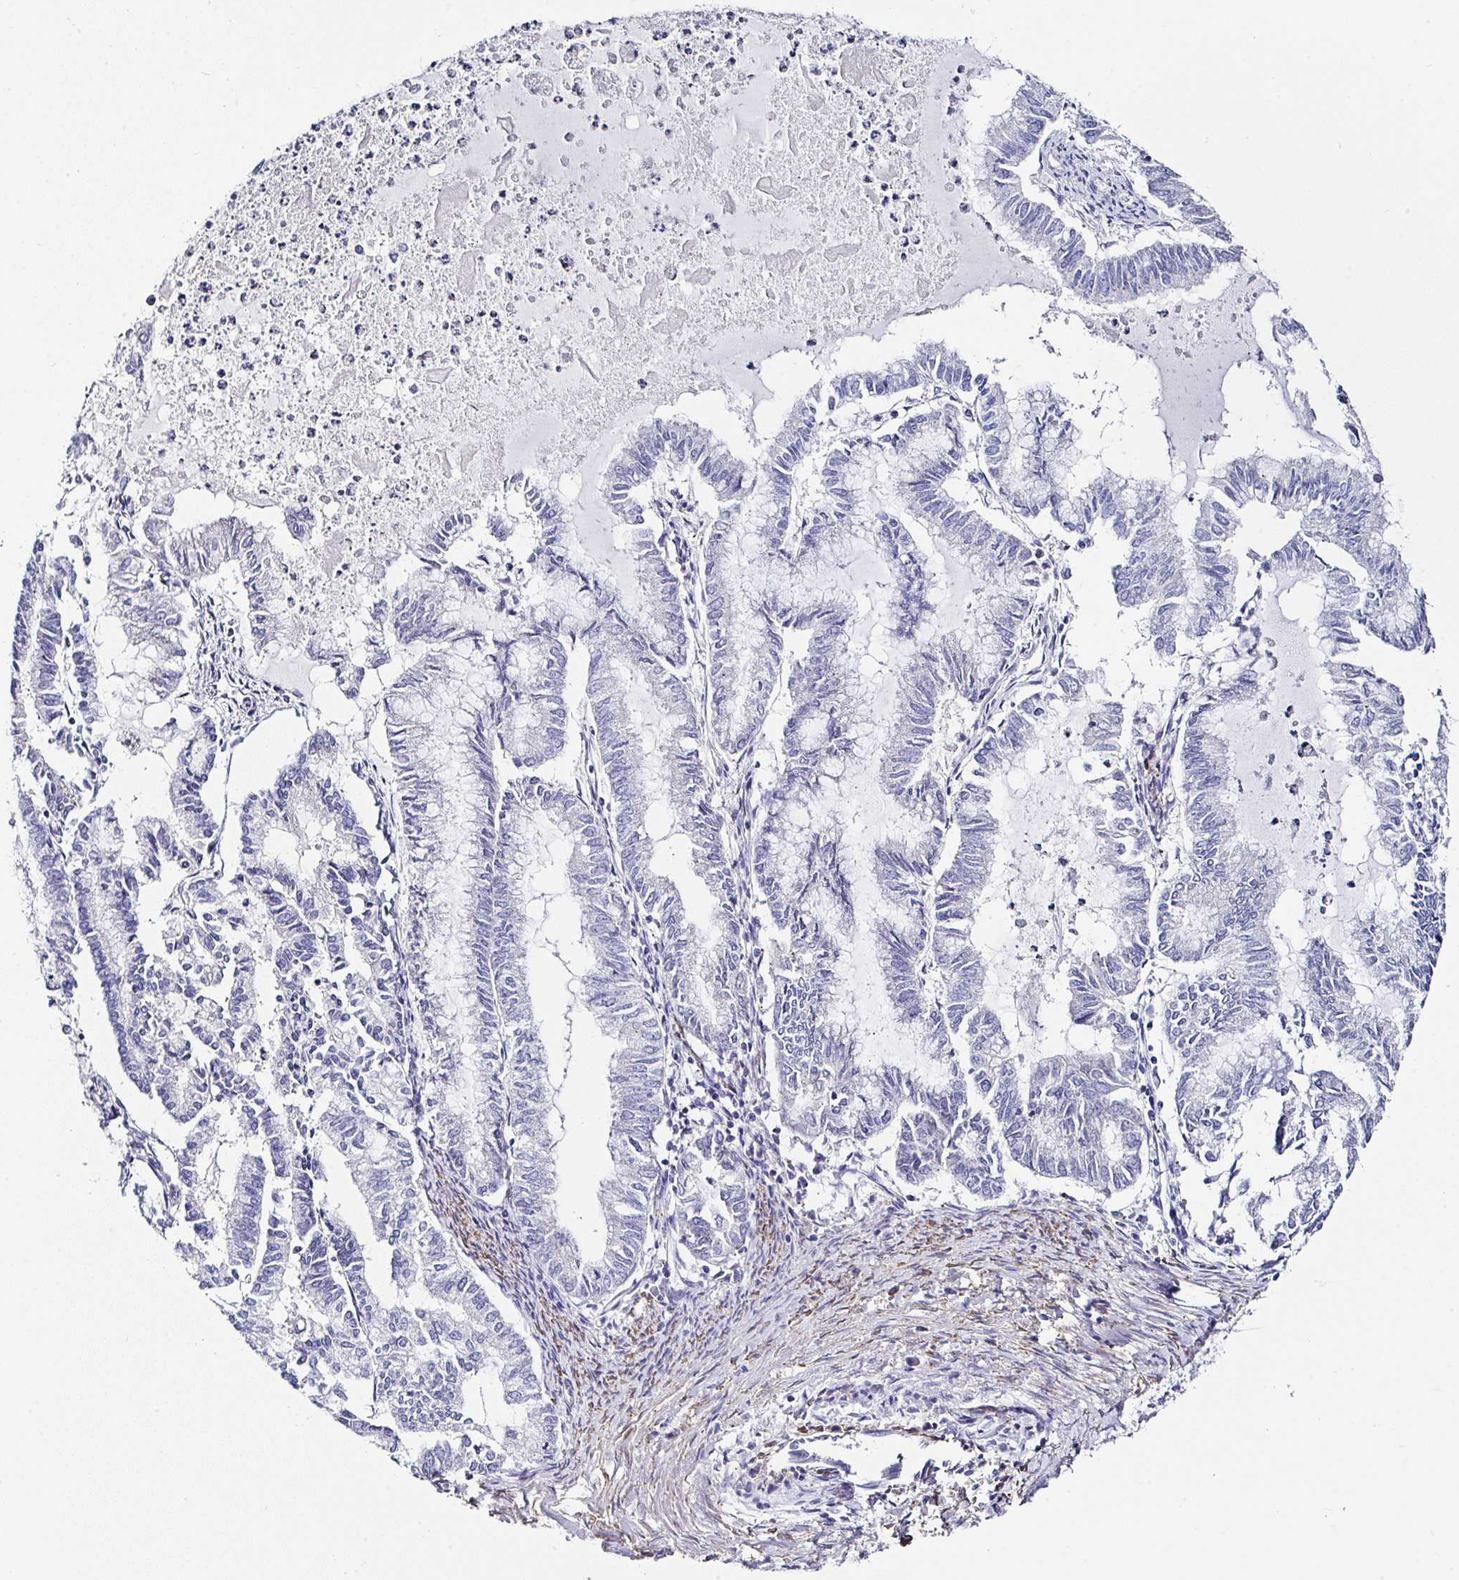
{"staining": {"intensity": "negative", "quantity": "none", "location": "none"}, "tissue": "endometrial cancer", "cell_type": "Tumor cells", "image_type": "cancer", "snomed": [{"axis": "morphology", "description": "Adenocarcinoma, NOS"}, {"axis": "topography", "description": "Endometrium"}], "caption": "DAB (3,3'-diaminobenzidine) immunohistochemical staining of endometrial cancer (adenocarcinoma) reveals no significant expression in tumor cells.", "gene": "PPFIA4", "patient": {"sex": "female", "age": 79}}